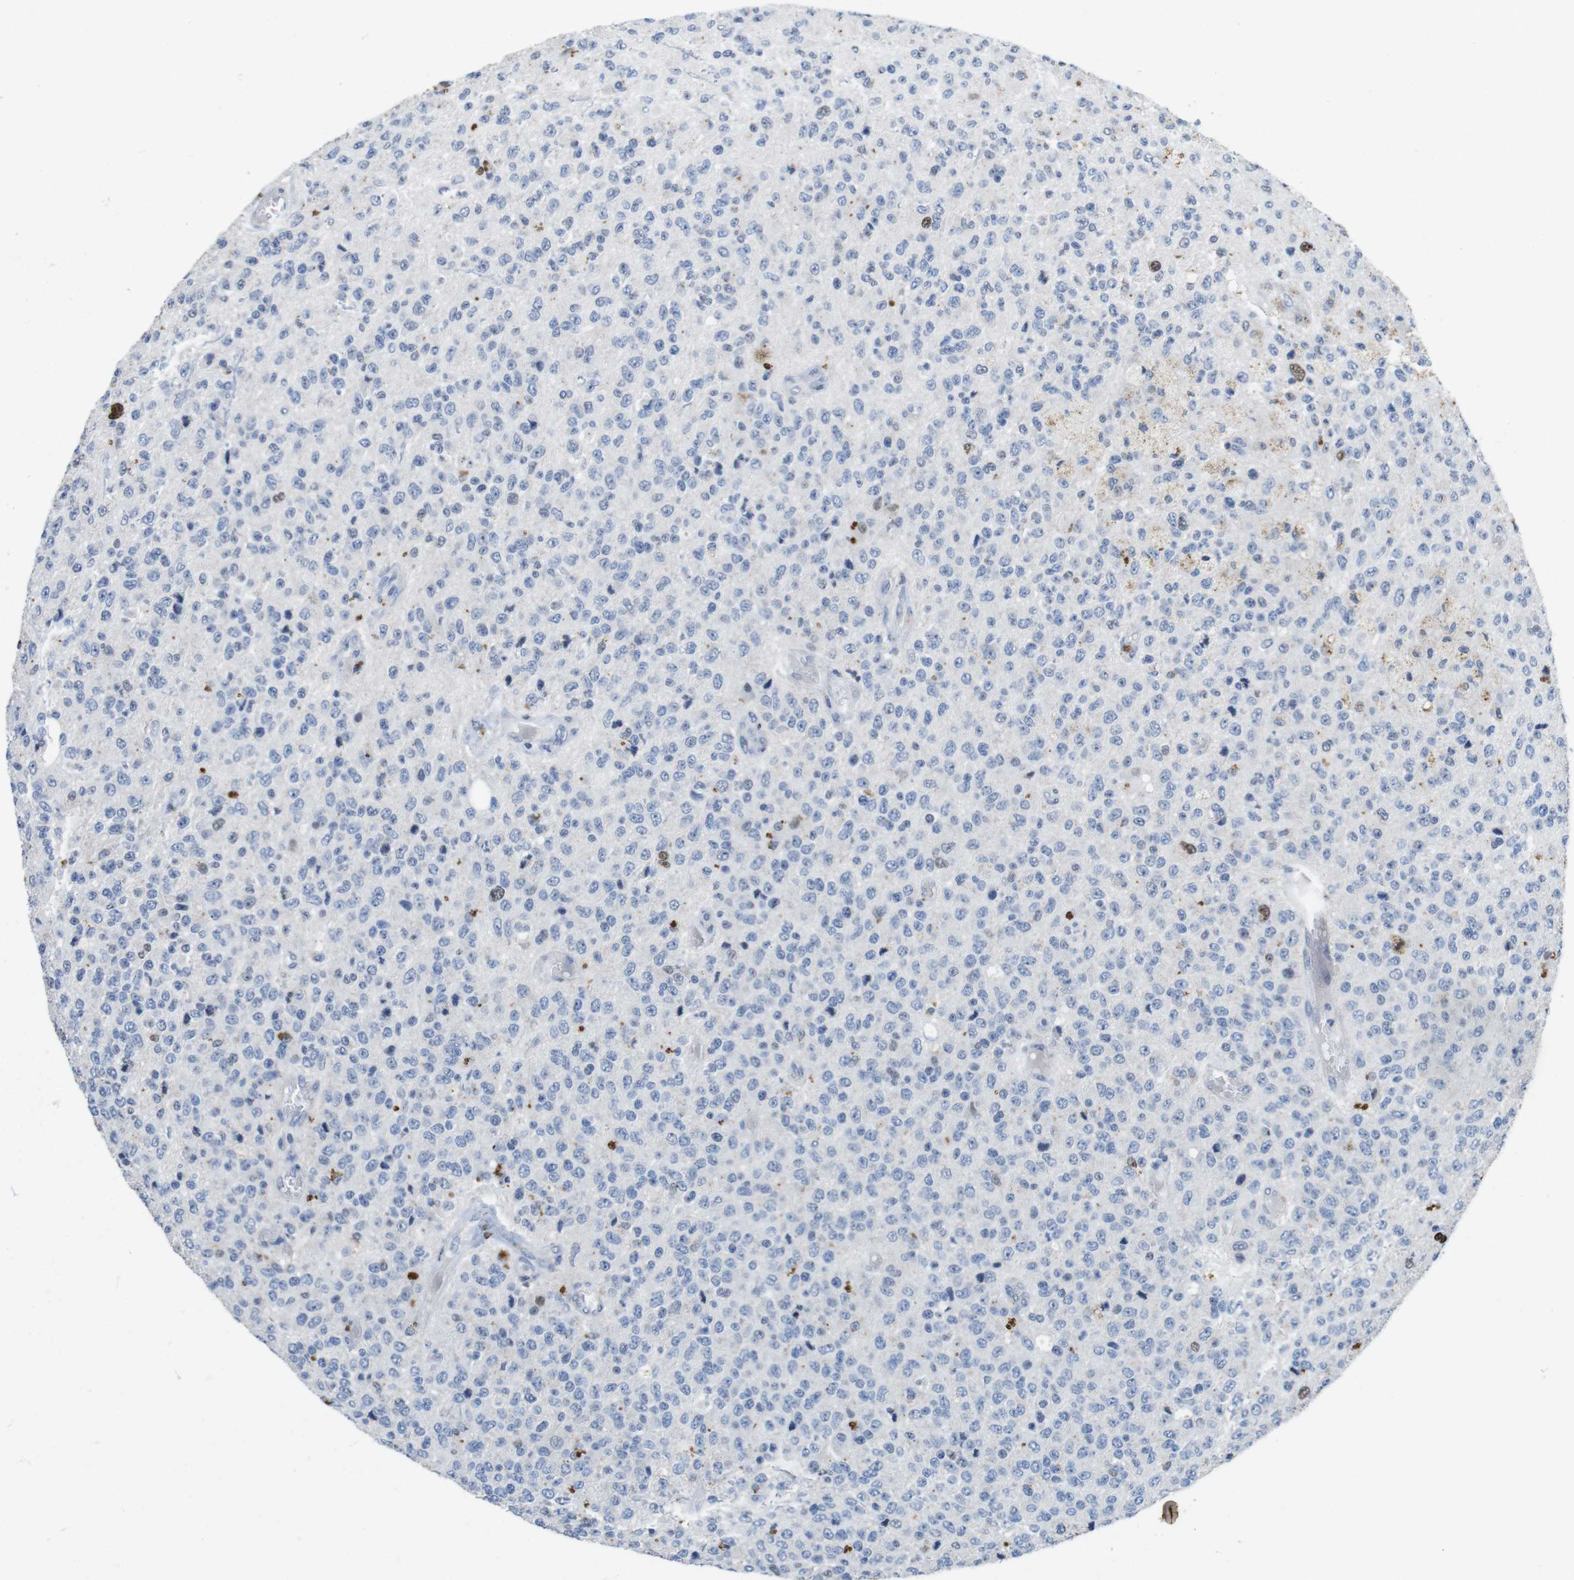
{"staining": {"intensity": "negative", "quantity": "none", "location": "none"}, "tissue": "glioma", "cell_type": "Tumor cells", "image_type": "cancer", "snomed": [{"axis": "morphology", "description": "Glioma, malignant, High grade"}, {"axis": "topography", "description": "pancreas cauda"}], "caption": "High magnification brightfield microscopy of malignant glioma (high-grade) stained with DAB (3,3'-diaminobenzidine) (brown) and counterstained with hematoxylin (blue): tumor cells show no significant staining.", "gene": "KPNA2", "patient": {"sex": "male", "age": 60}}